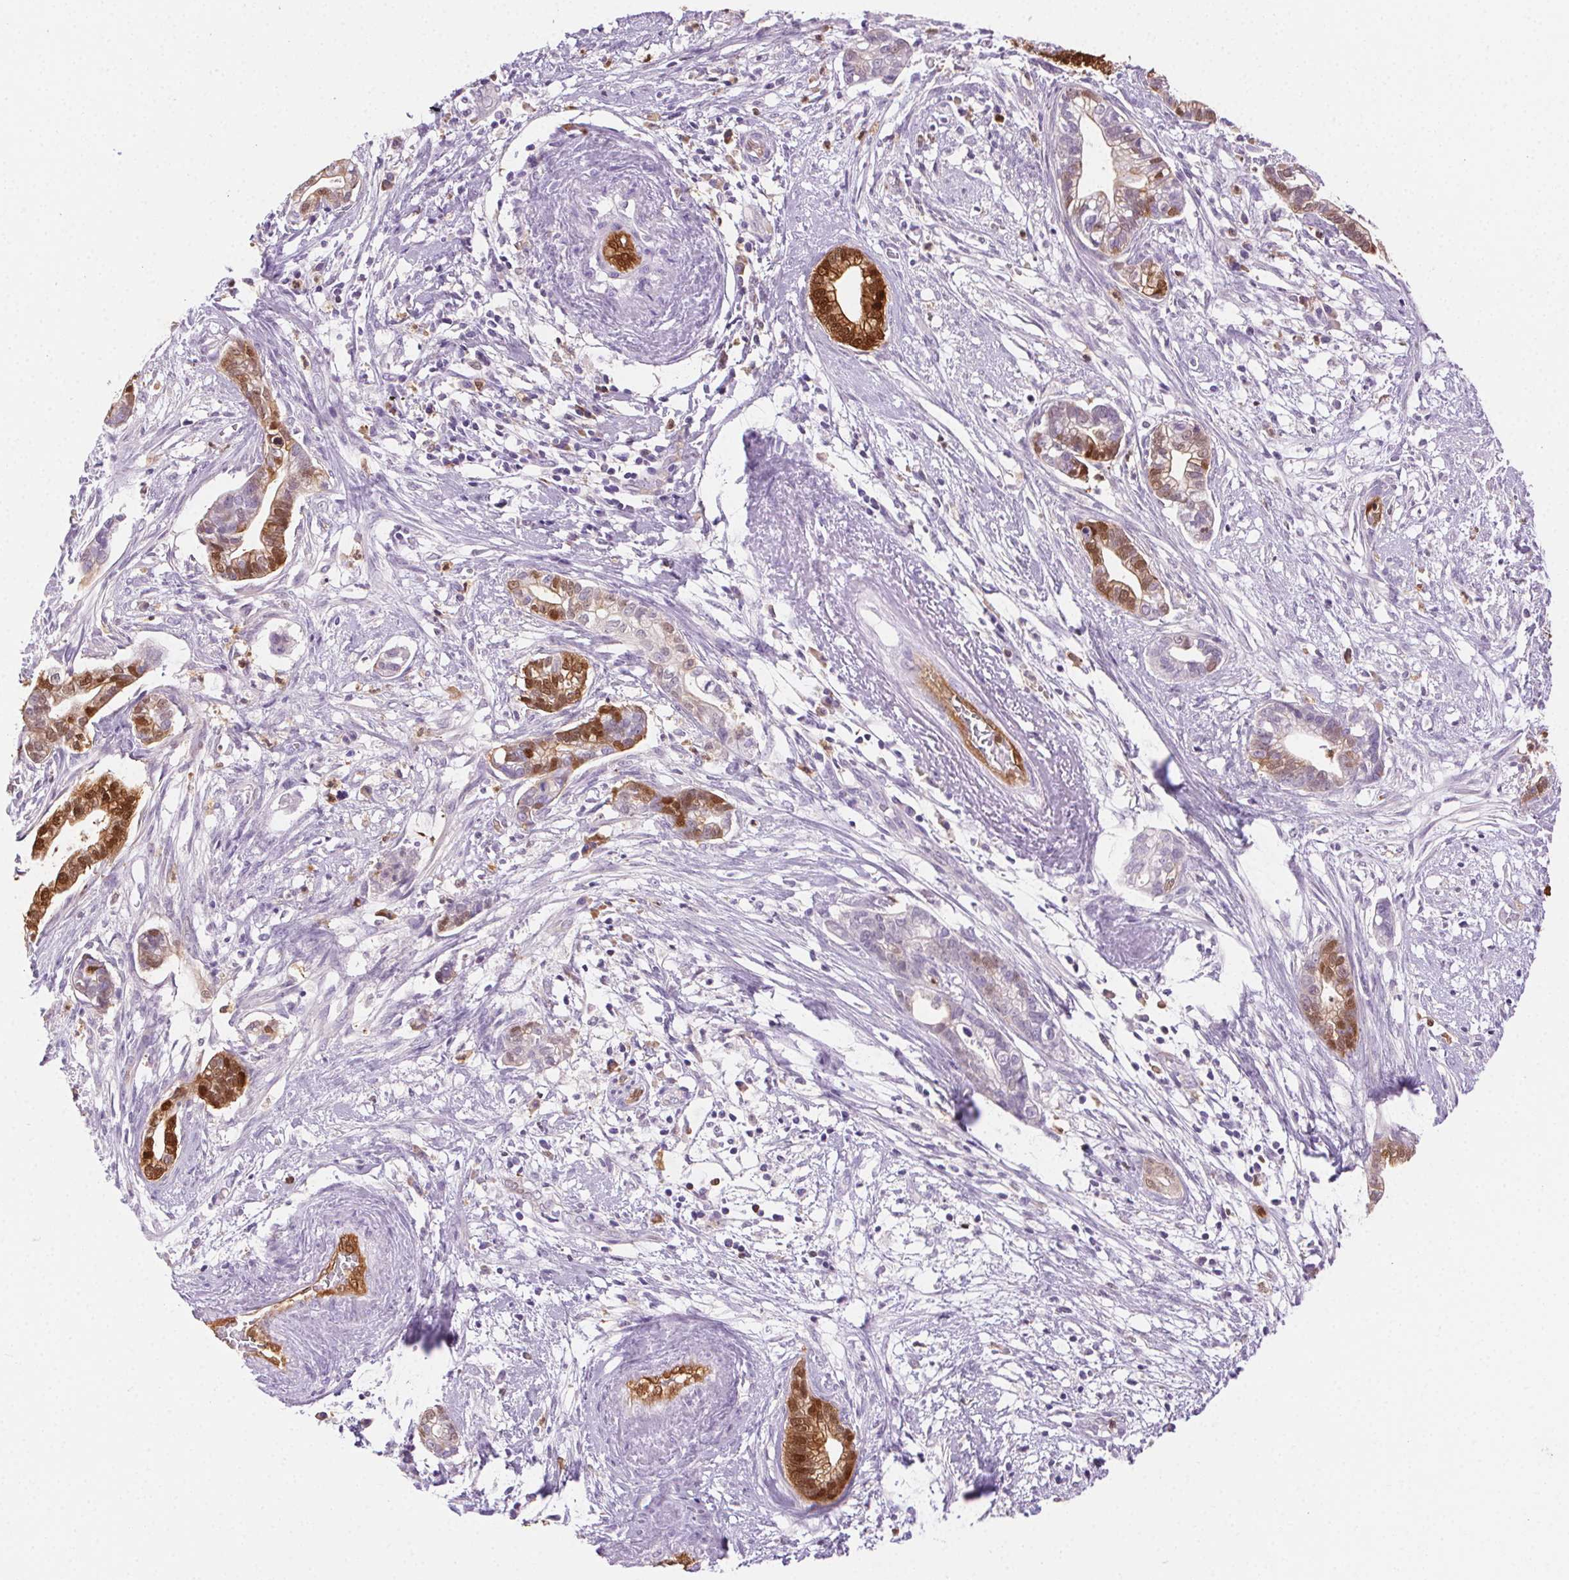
{"staining": {"intensity": "strong", "quantity": "25%-75%", "location": "cytoplasmic/membranous,nuclear"}, "tissue": "cervical cancer", "cell_type": "Tumor cells", "image_type": "cancer", "snomed": [{"axis": "morphology", "description": "Adenocarcinoma, NOS"}, {"axis": "topography", "description": "Cervix"}], "caption": "Immunohistochemical staining of human cervical cancer (adenocarcinoma) displays high levels of strong cytoplasmic/membranous and nuclear protein staining in approximately 25%-75% of tumor cells.", "gene": "TMEM45A", "patient": {"sex": "female", "age": 62}}